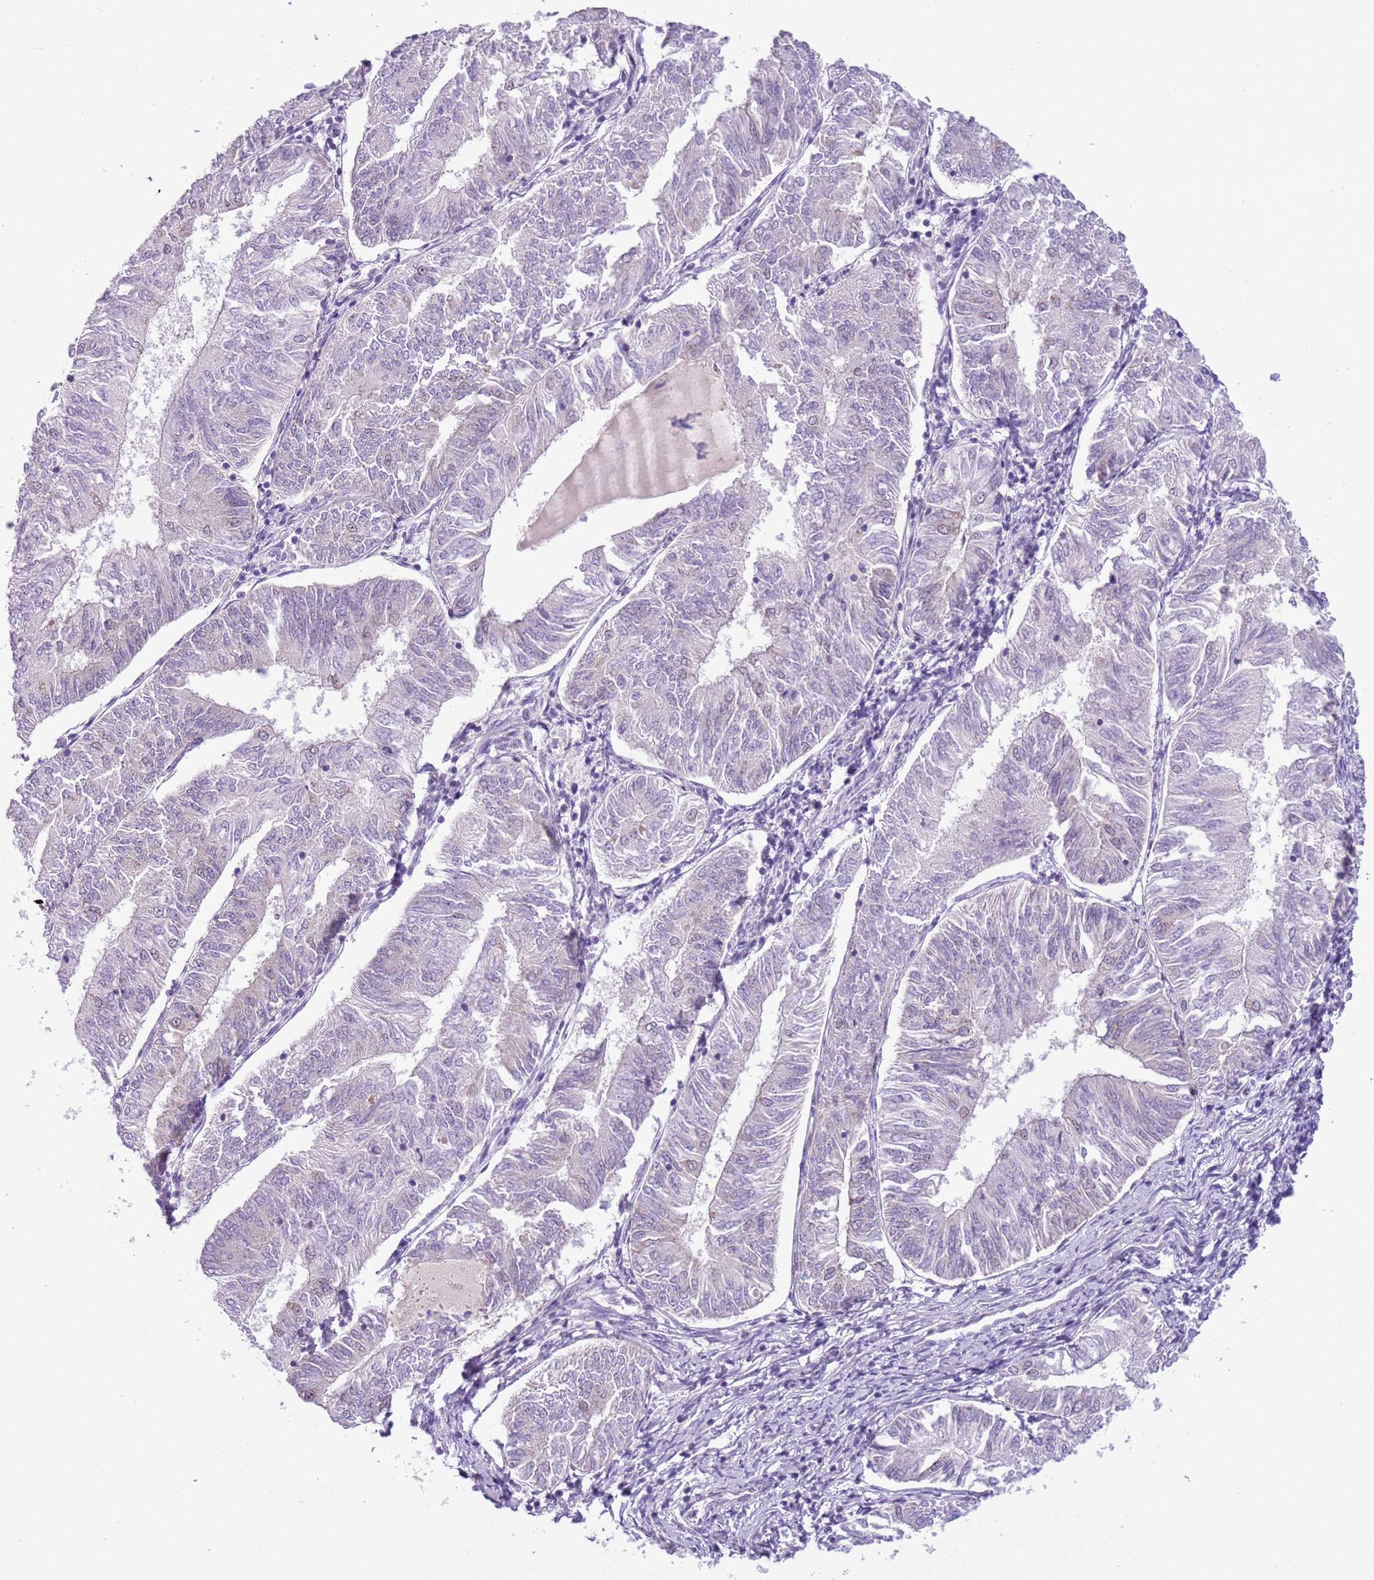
{"staining": {"intensity": "negative", "quantity": "none", "location": "none"}, "tissue": "endometrial cancer", "cell_type": "Tumor cells", "image_type": "cancer", "snomed": [{"axis": "morphology", "description": "Adenocarcinoma, NOS"}, {"axis": "topography", "description": "Endometrium"}], "caption": "High magnification brightfield microscopy of adenocarcinoma (endometrial) stained with DAB (3,3'-diaminobenzidine) (brown) and counterstained with hematoxylin (blue): tumor cells show no significant expression. (Stains: DAB (3,3'-diaminobenzidine) immunohistochemistry with hematoxylin counter stain, Microscopy: brightfield microscopy at high magnification).", "gene": "FAM120C", "patient": {"sex": "female", "age": 58}}